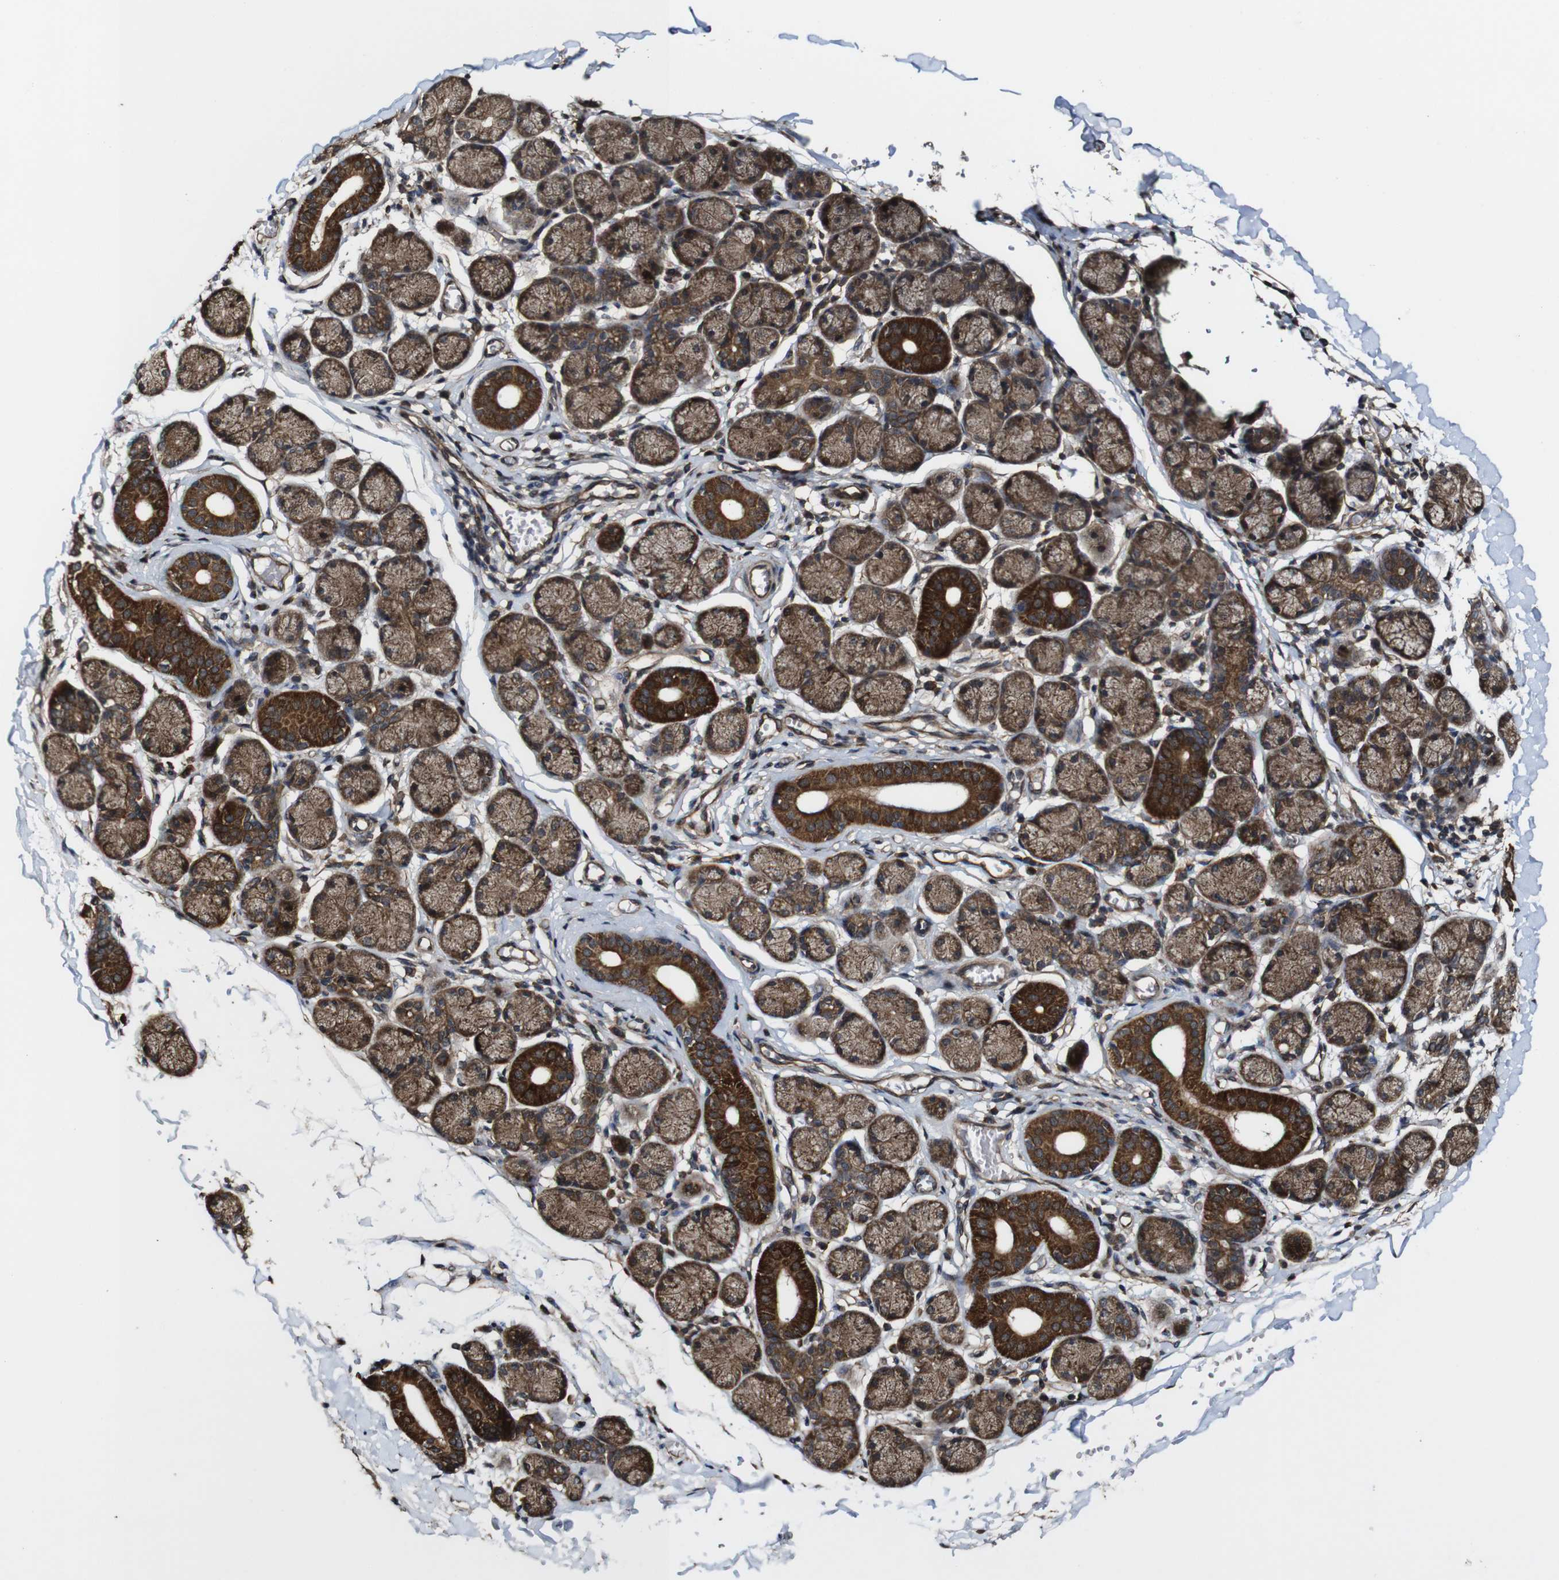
{"staining": {"intensity": "strong", "quantity": "25%-75%", "location": "cytoplasmic/membranous"}, "tissue": "salivary gland", "cell_type": "Glandular cells", "image_type": "normal", "snomed": [{"axis": "morphology", "description": "Normal tissue, NOS"}, {"axis": "topography", "description": "Salivary gland"}], "caption": "This histopathology image reveals immunohistochemistry staining of unremarkable salivary gland, with high strong cytoplasmic/membranous expression in approximately 25%-75% of glandular cells.", "gene": "BTN3A3", "patient": {"sex": "female", "age": 24}}